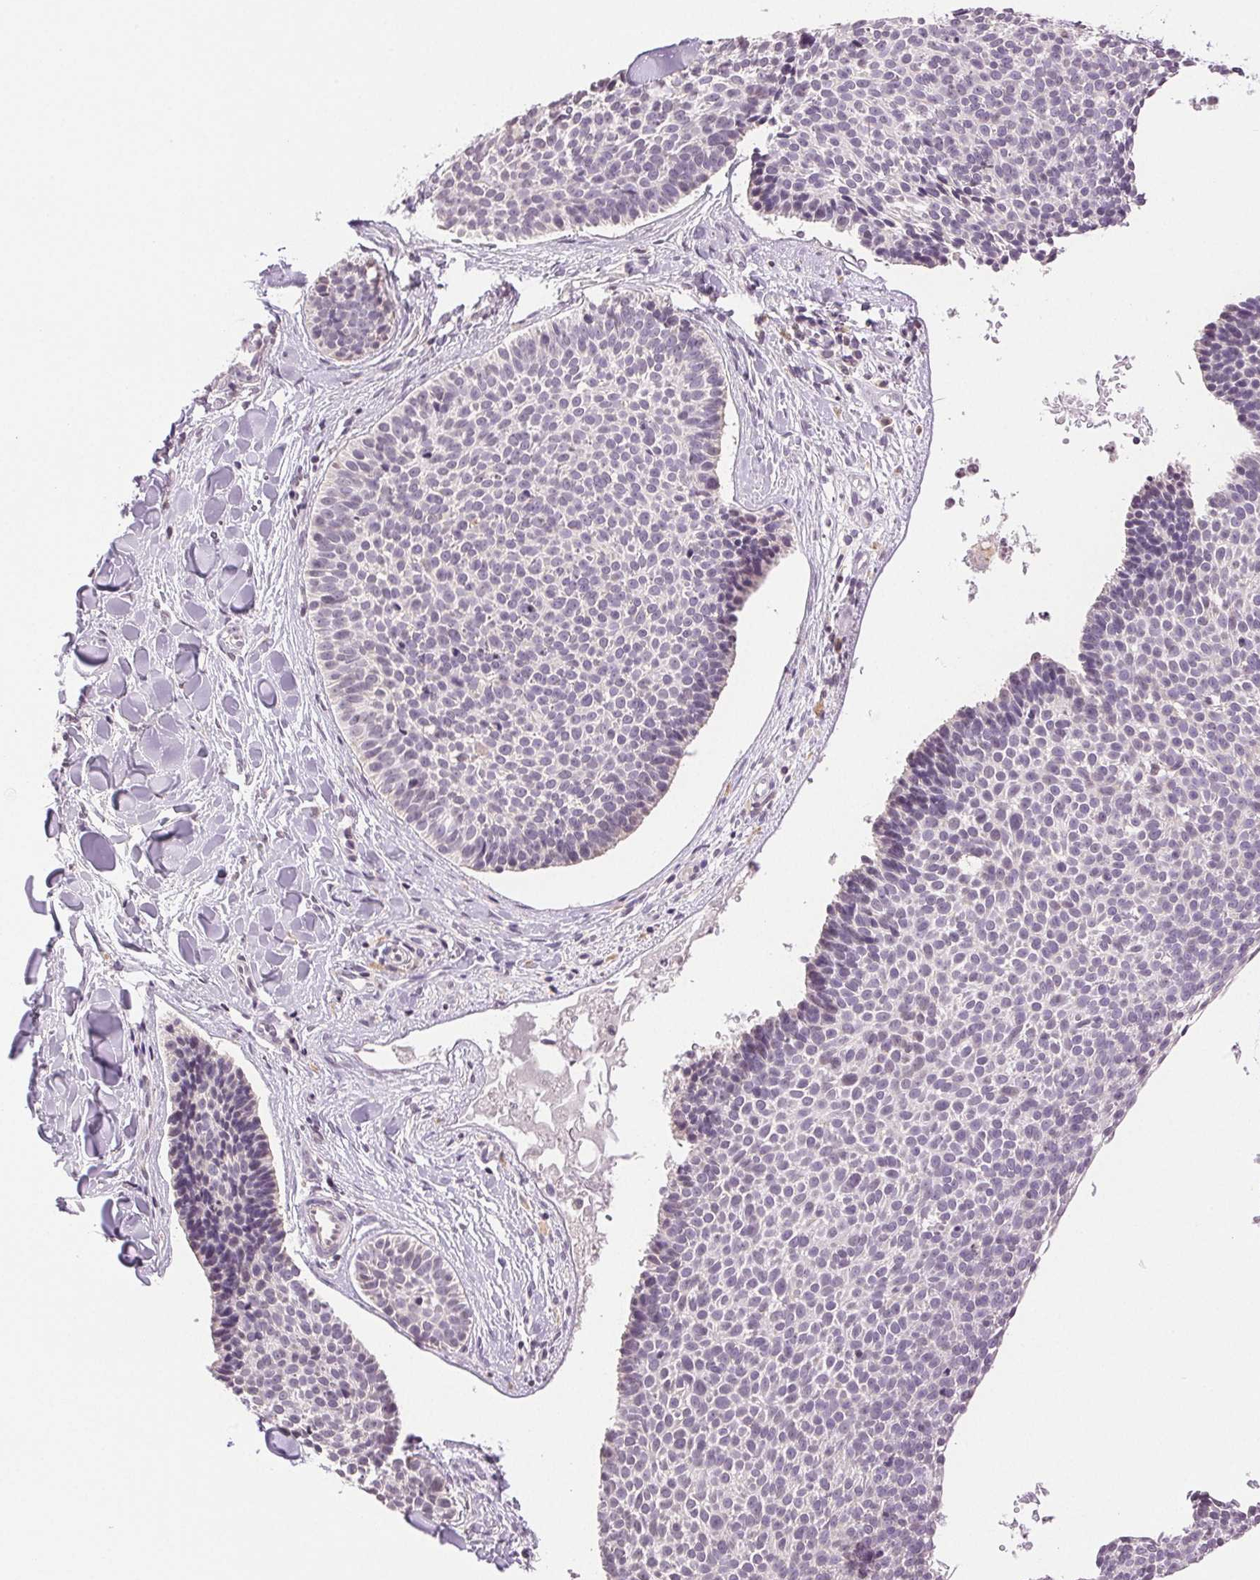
{"staining": {"intensity": "negative", "quantity": "none", "location": "none"}, "tissue": "skin cancer", "cell_type": "Tumor cells", "image_type": "cancer", "snomed": [{"axis": "morphology", "description": "Basal cell carcinoma"}, {"axis": "topography", "description": "Skin"}], "caption": "The IHC micrograph has no significant positivity in tumor cells of skin basal cell carcinoma tissue.", "gene": "TNNT3", "patient": {"sex": "male", "age": 82}}